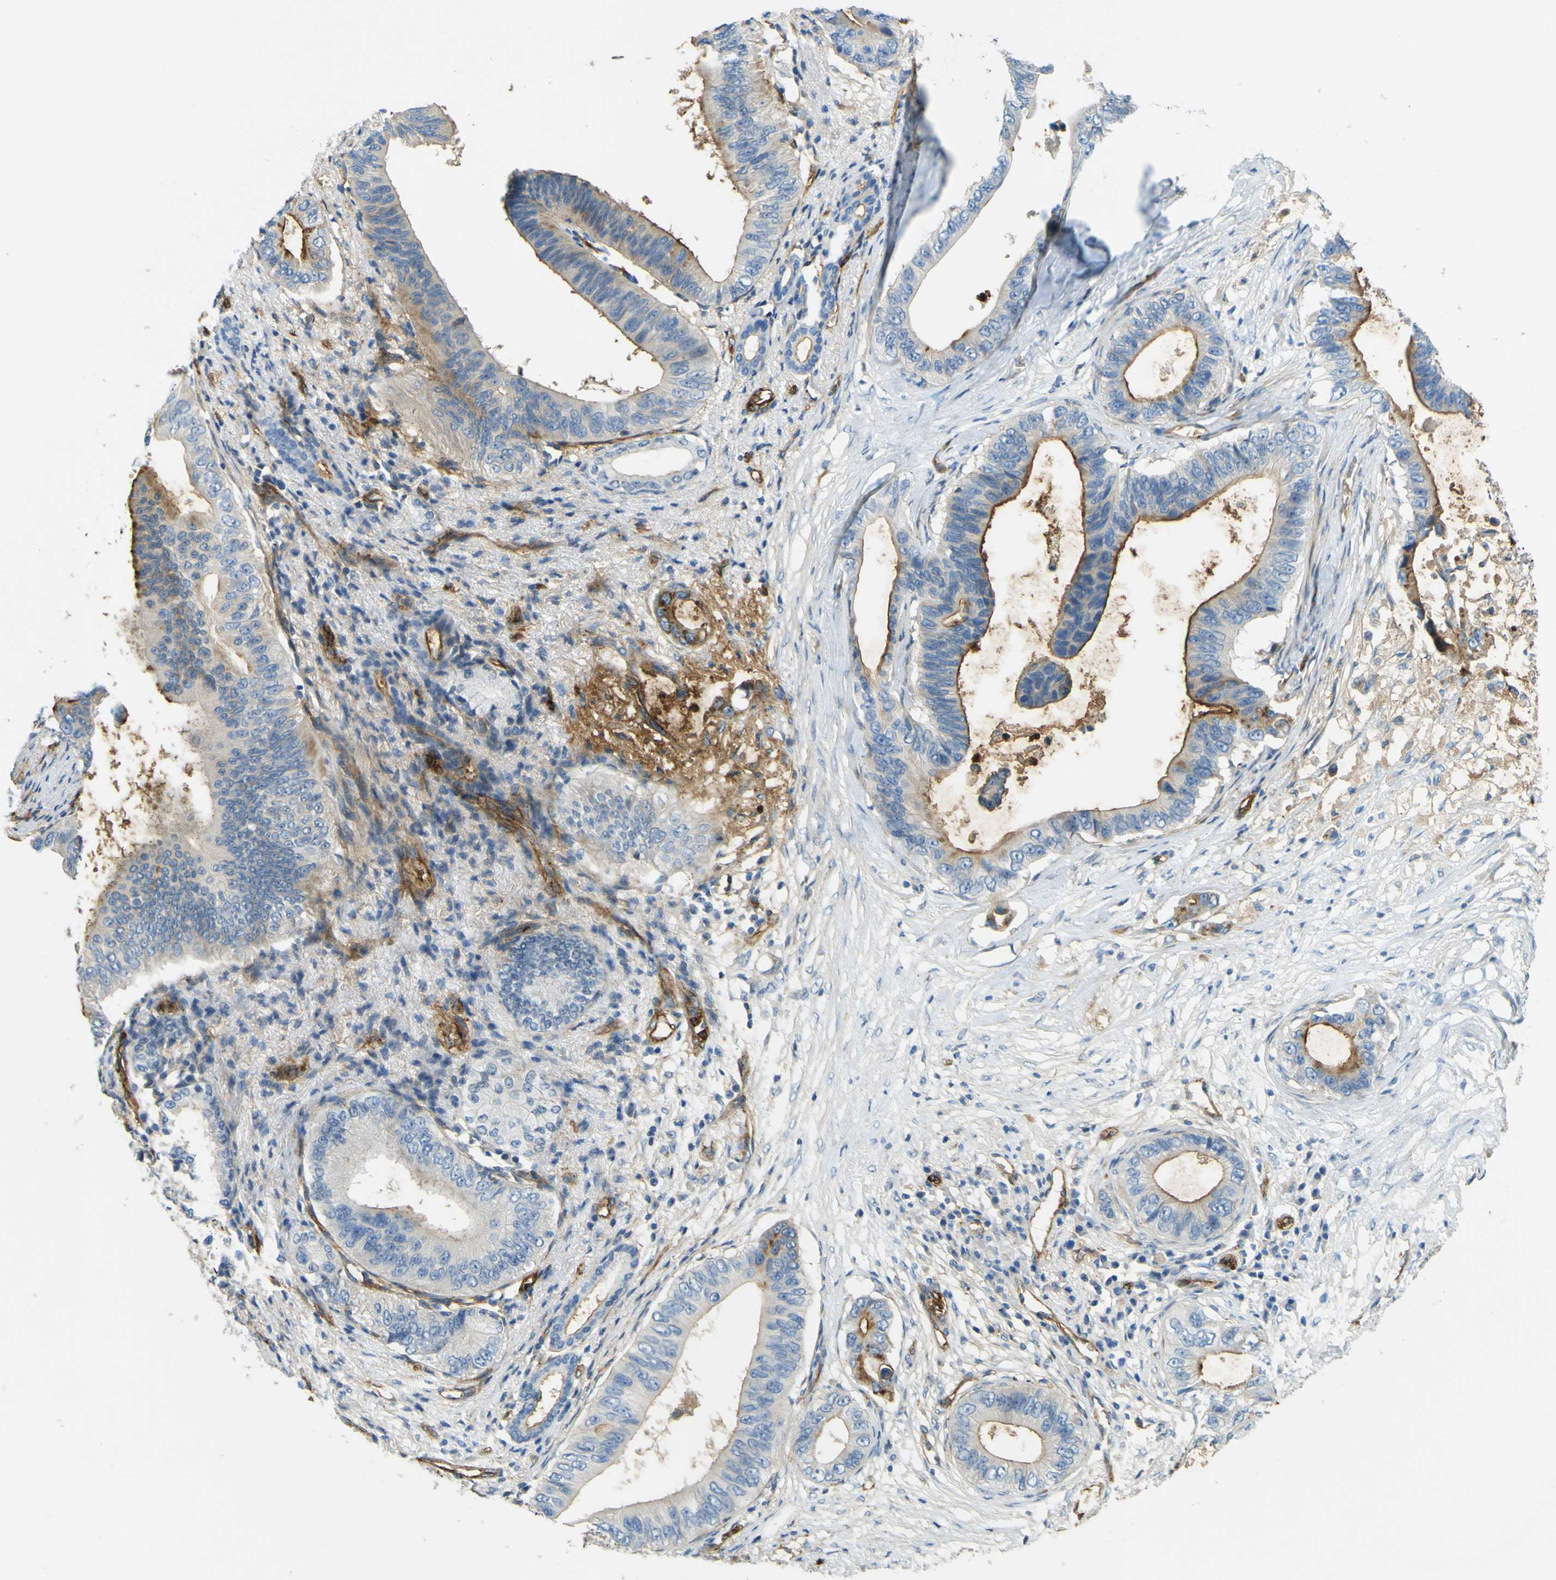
{"staining": {"intensity": "moderate", "quantity": "25%-75%", "location": "cytoplasmic/membranous"}, "tissue": "pancreatic cancer", "cell_type": "Tumor cells", "image_type": "cancer", "snomed": [{"axis": "morphology", "description": "Adenocarcinoma, NOS"}, {"axis": "topography", "description": "Pancreas"}], "caption": "Protein analysis of pancreatic cancer (adenocarcinoma) tissue shows moderate cytoplasmic/membranous staining in about 25%-75% of tumor cells.", "gene": "PLXDC1", "patient": {"sex": "male", "age": 77}}